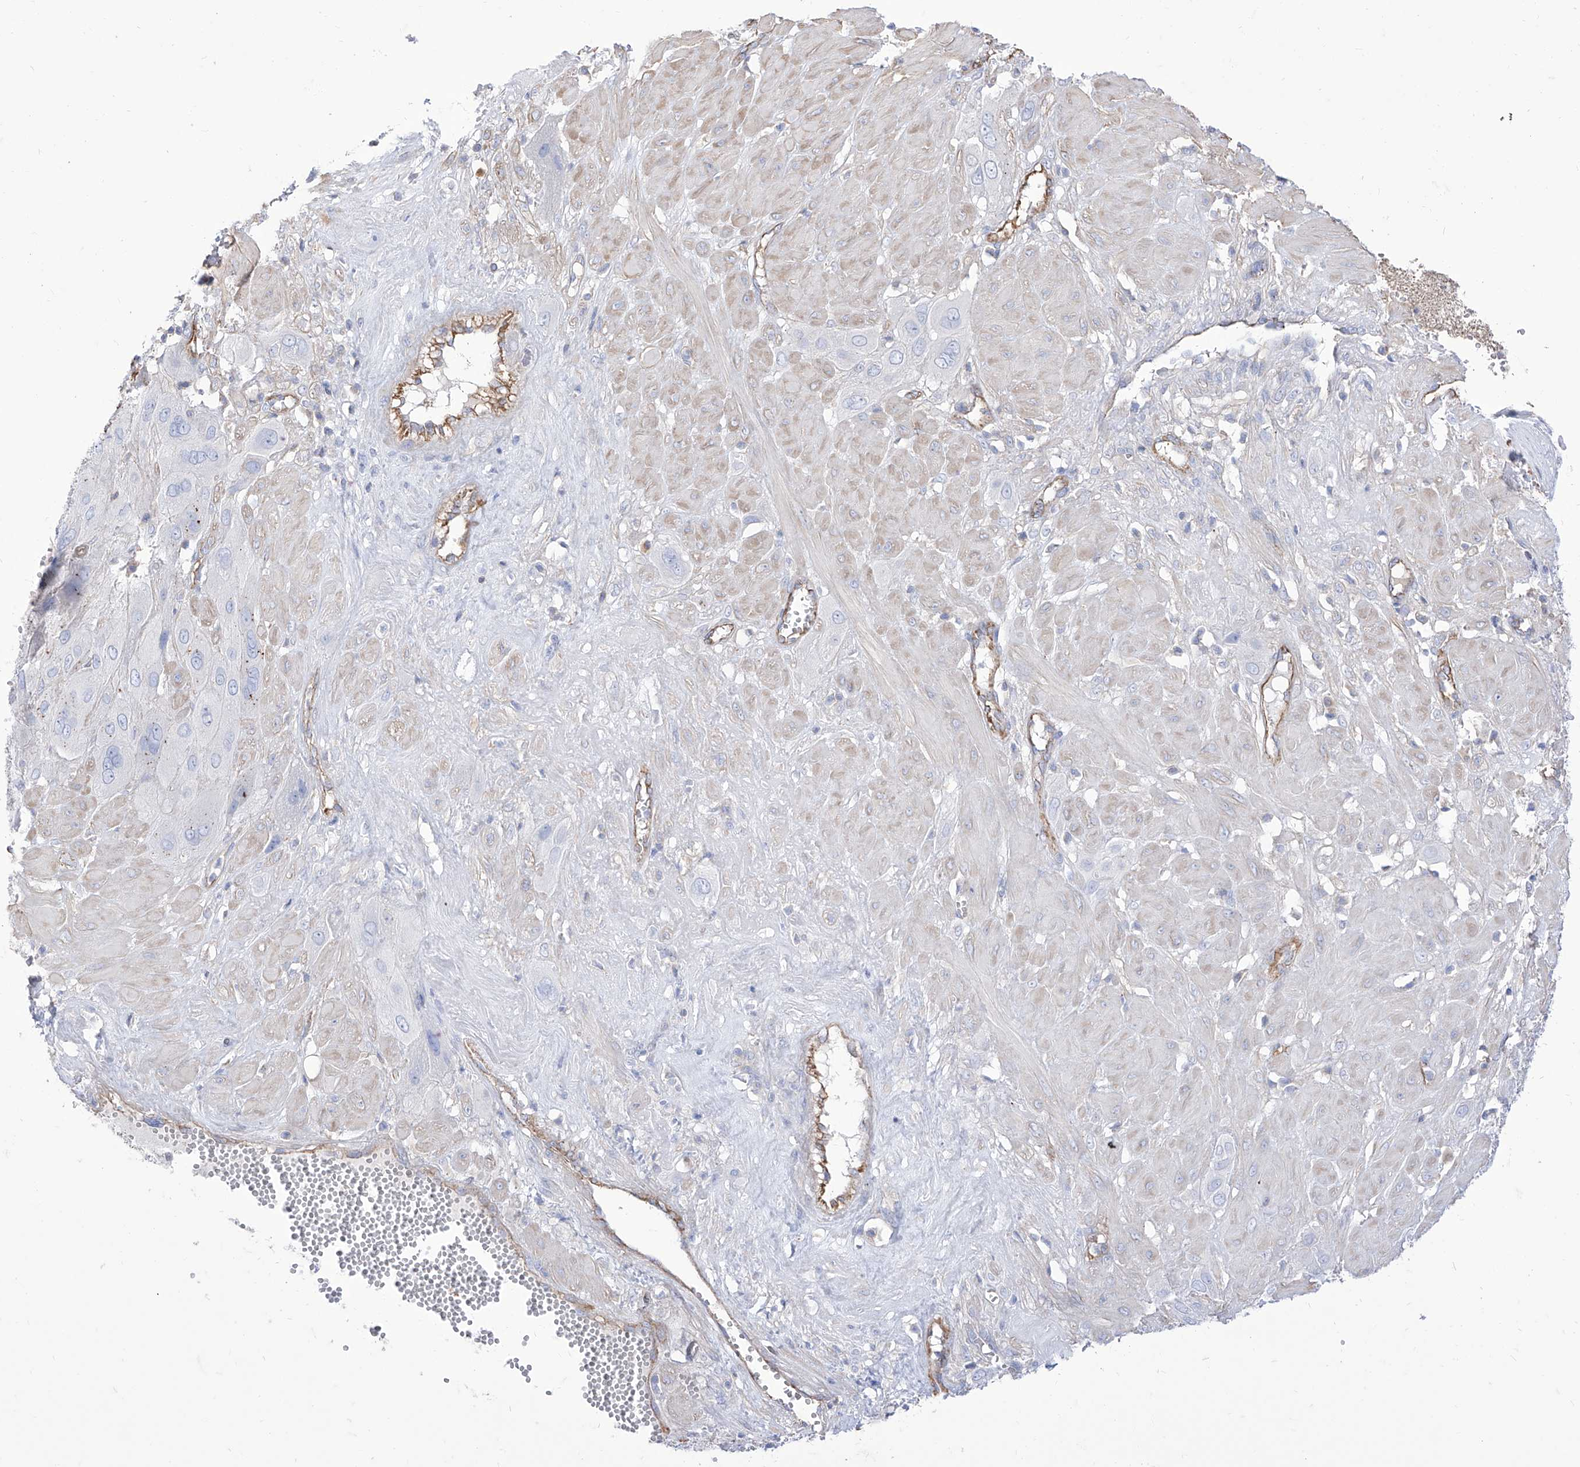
{"staining": {"intensity": "weak", "quantity": "<25%", "location": "cytoplasmic/membranous"}, "tissue": "cervical cancer", "cell_type": "Tumor cells", "image_type": "cancer", "snomed": [{"axis": "morphology", "description": "Squamous cell carcinoma, NOS"}, {"axis": "topography", "description": "Cervix"}], "caption": "This is an immunohistochemistry (IHC) photomicrograph of human cervical squamous cell carcinoma. There is no positivity in tumor cells.", "gene": "C1orf74", "patient": {"sex": "female", "age": 34}}